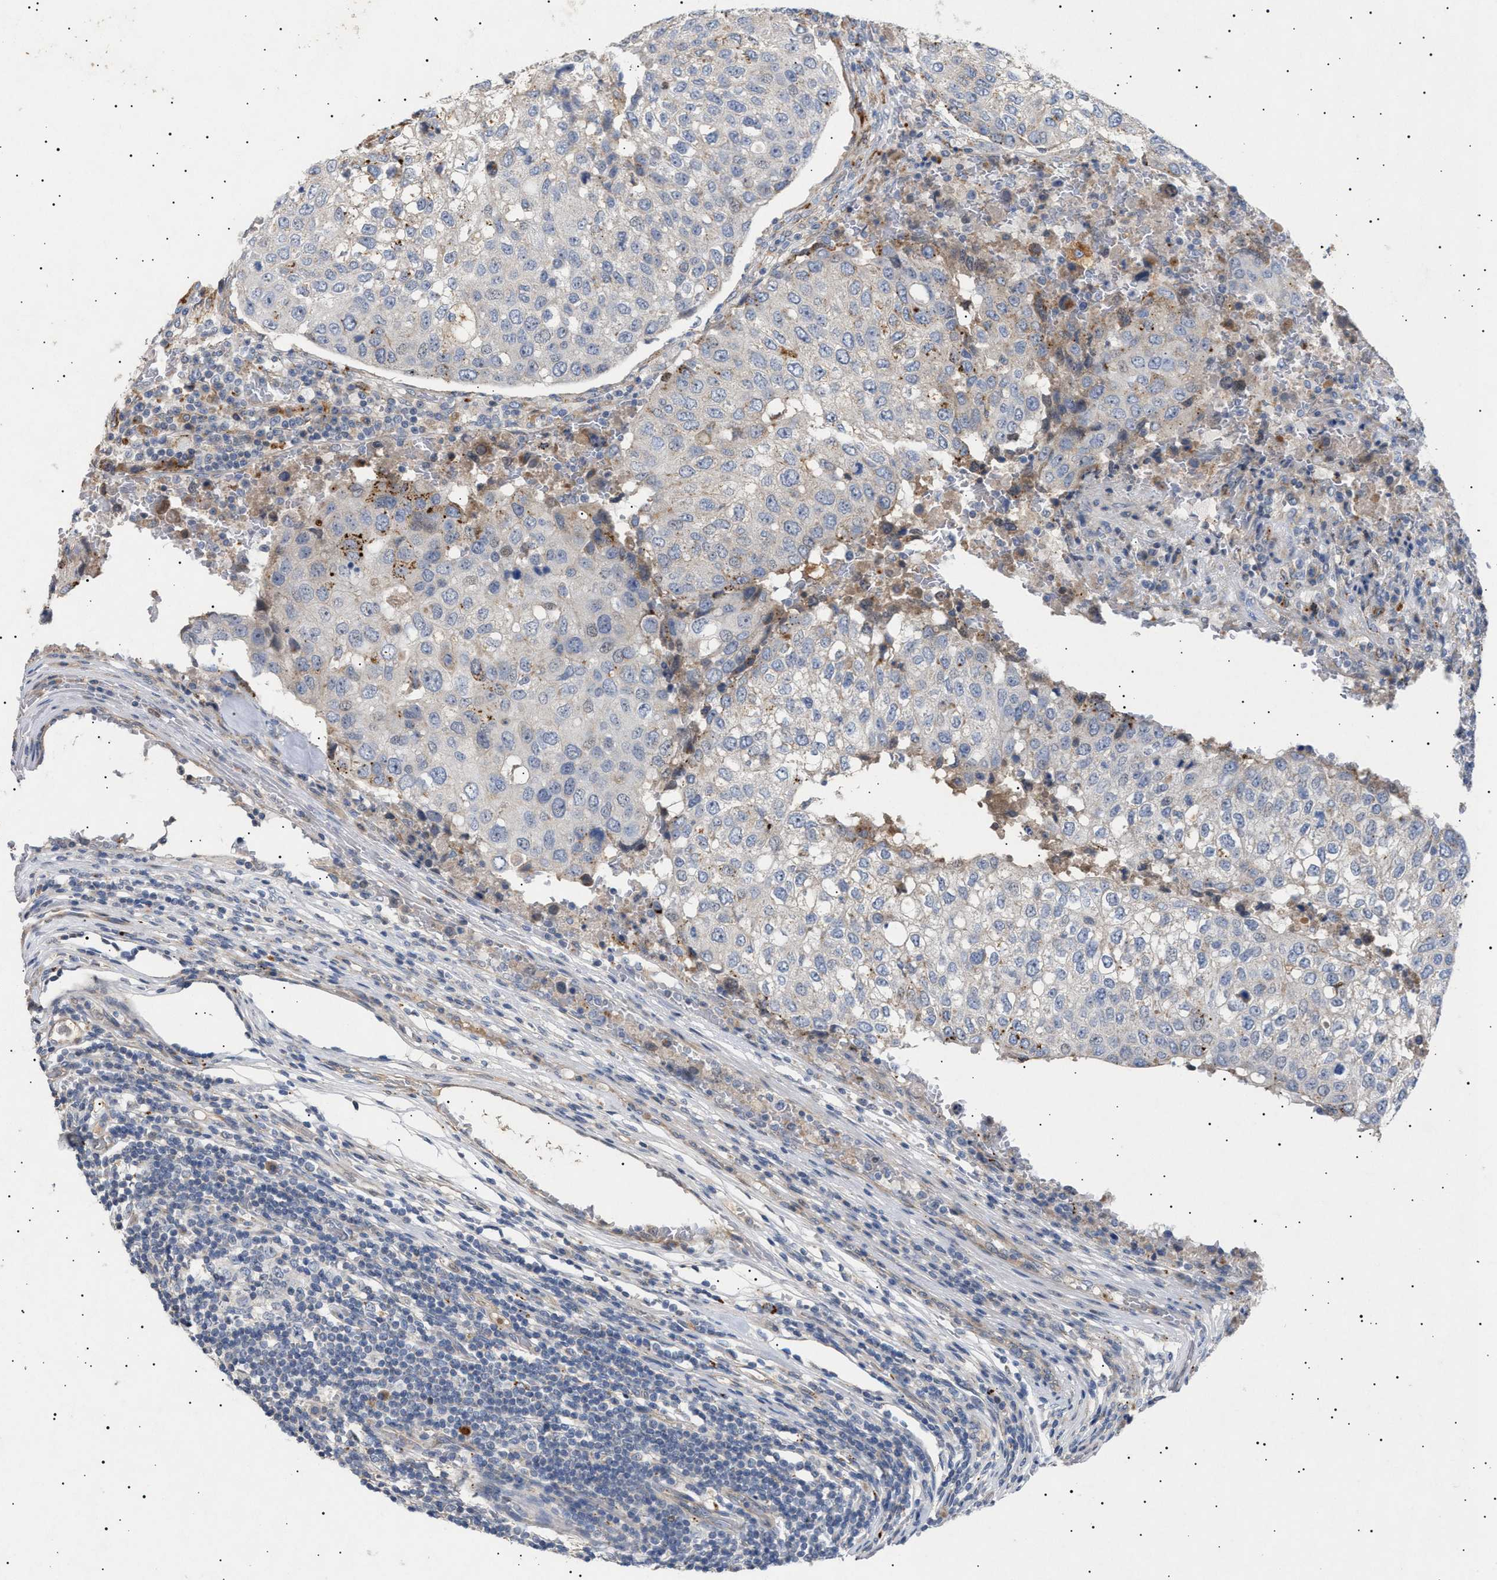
{"staining": {"intensity": "negative", "quantity": "none", "location": "none"}, "tissue": "urothelial cancer", "cell_type": "Tumor cells", "image_type": "cancer", "snomed": [{"axis": "morphology", "description": "Urothelial carcinoma, High grade"}, {"axis": "topography", "description": "Lymph node"}, {"axis": "topography", "description": "Urinary bladder"}], "caption": "Histopathology image shows no protein positivity in tumor cells of urothelial carcinoma (high-grade) tissue. Brightfield microscopy of IHC stained with DAB (brown) and hematoxylin (blue), captured at high magnification.", "gene": "SIRT5", "patient": {"sex": "male", "age": 51}}